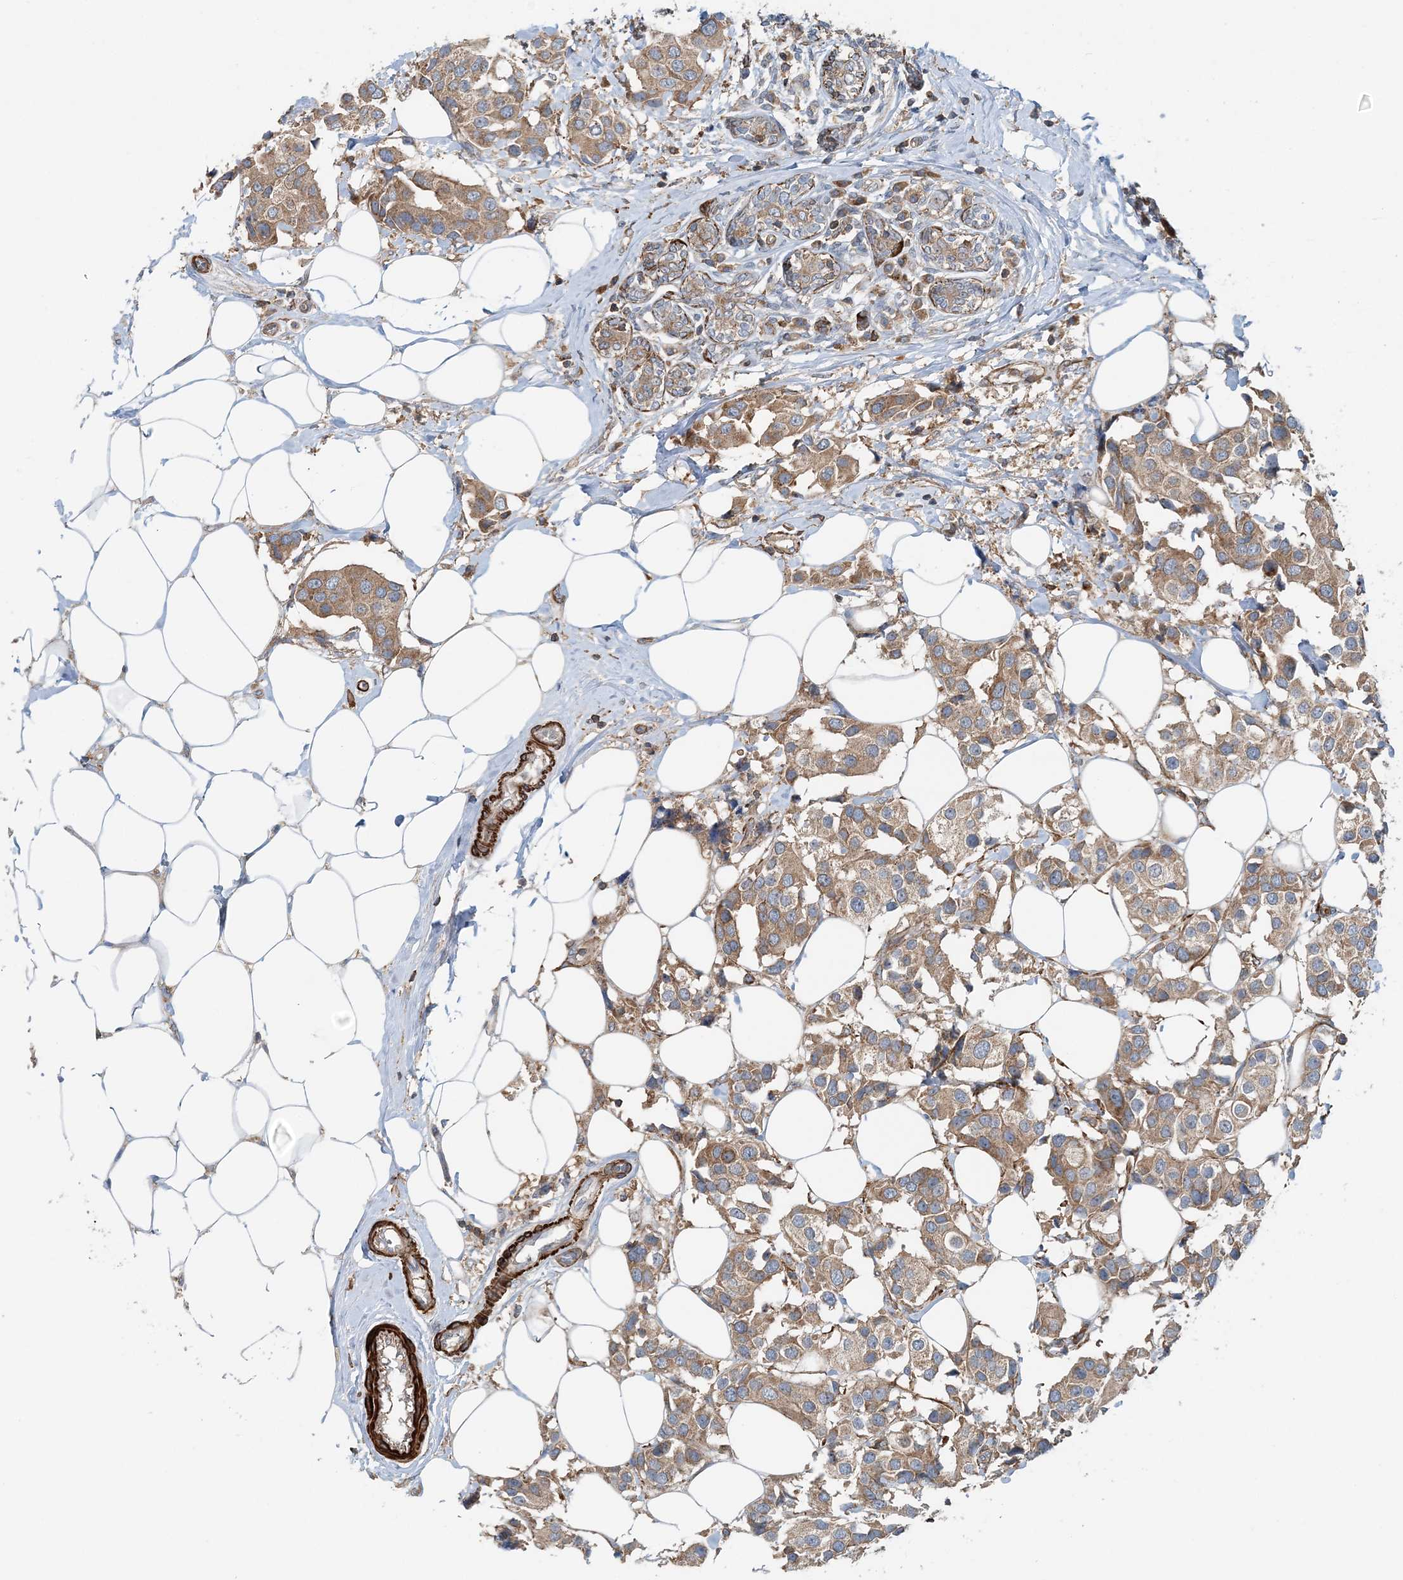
{"staining": {"intensity": "moderate", "quantity": ">75%", "location": "cytoplasmic/membranous"}, "tissue": "breast cancer", "cell_type": "Tumor cells", "image_type": "cancer", "snomed": [{"axis": "morphology", "description": "Normal tissue, NOS"}, {"axis": "morphology", "description": "Duct carcinoma"}, {"axis": "topography", "description": "Breast"}], "caption": "Moderate cytoplasmic/membranous protein positivity is seen in approximately >75% of tumor cells in breast cancer.", "gene": "TTI1", "patient": {"sex": "female", "age": 39}}